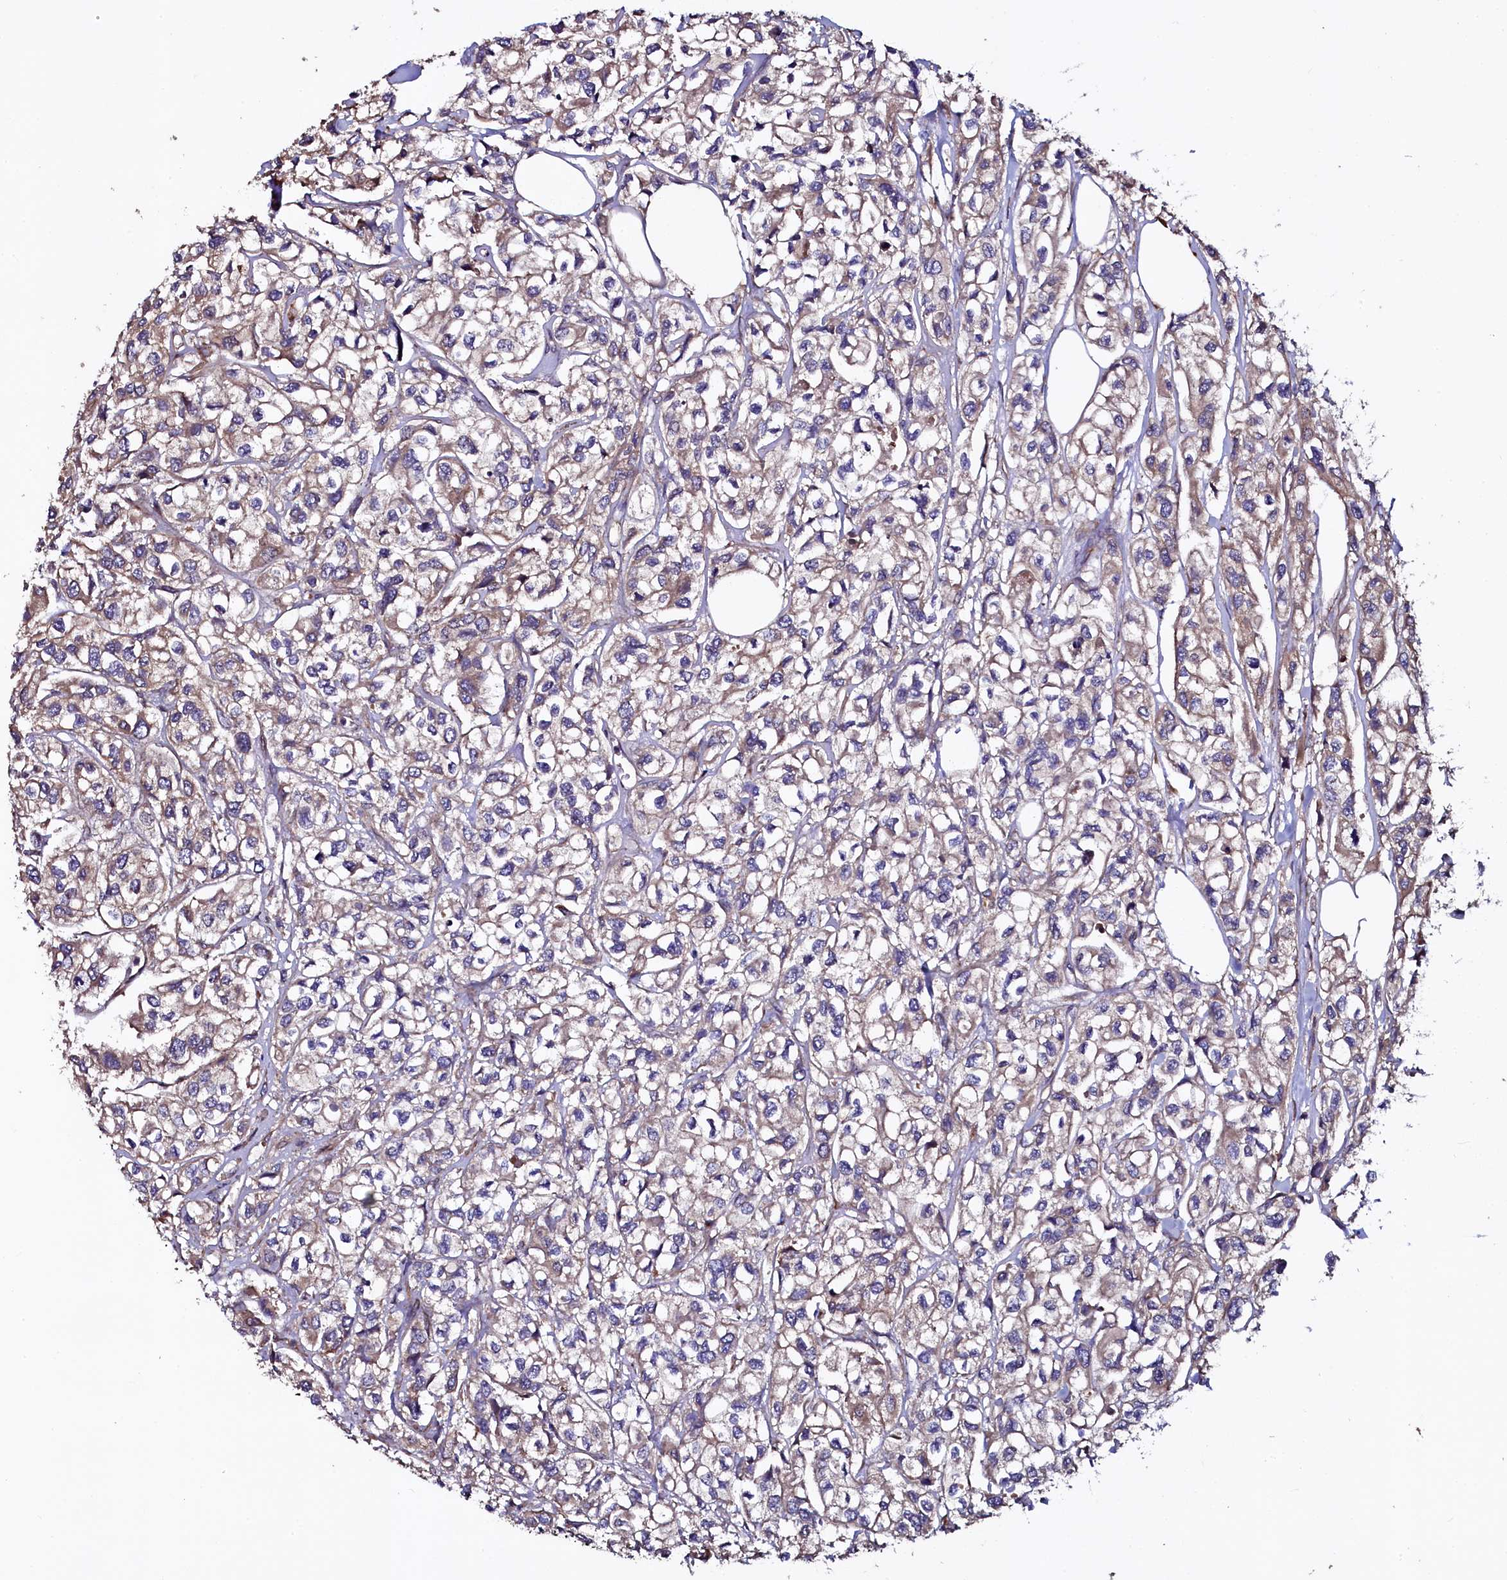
{"staining": {"intensity": "moderate", "quantity": "<25%", "location": "cytoplasmic/membranous"}, "tissue": "urothelial cancer", "cell_type": "Tumor cells", "image_type": "cancer", "snomed": [{"axis": "morphology", "description": "Urothelial carcinoma, High grade"}, {"axis": "topography", "description": "Urinary bladder"}], "caption": "This image demonstrates urothelial carcinoma (high-grade) stained with immunohistochemistry to label a protein in brown. The cytoplasmic/membranous of tumor cells show moderate positivity for the protein. Nuclei are counter-stained blue.", "gene": "USPL1", "patient": {"sex": "male", "age": 67}}